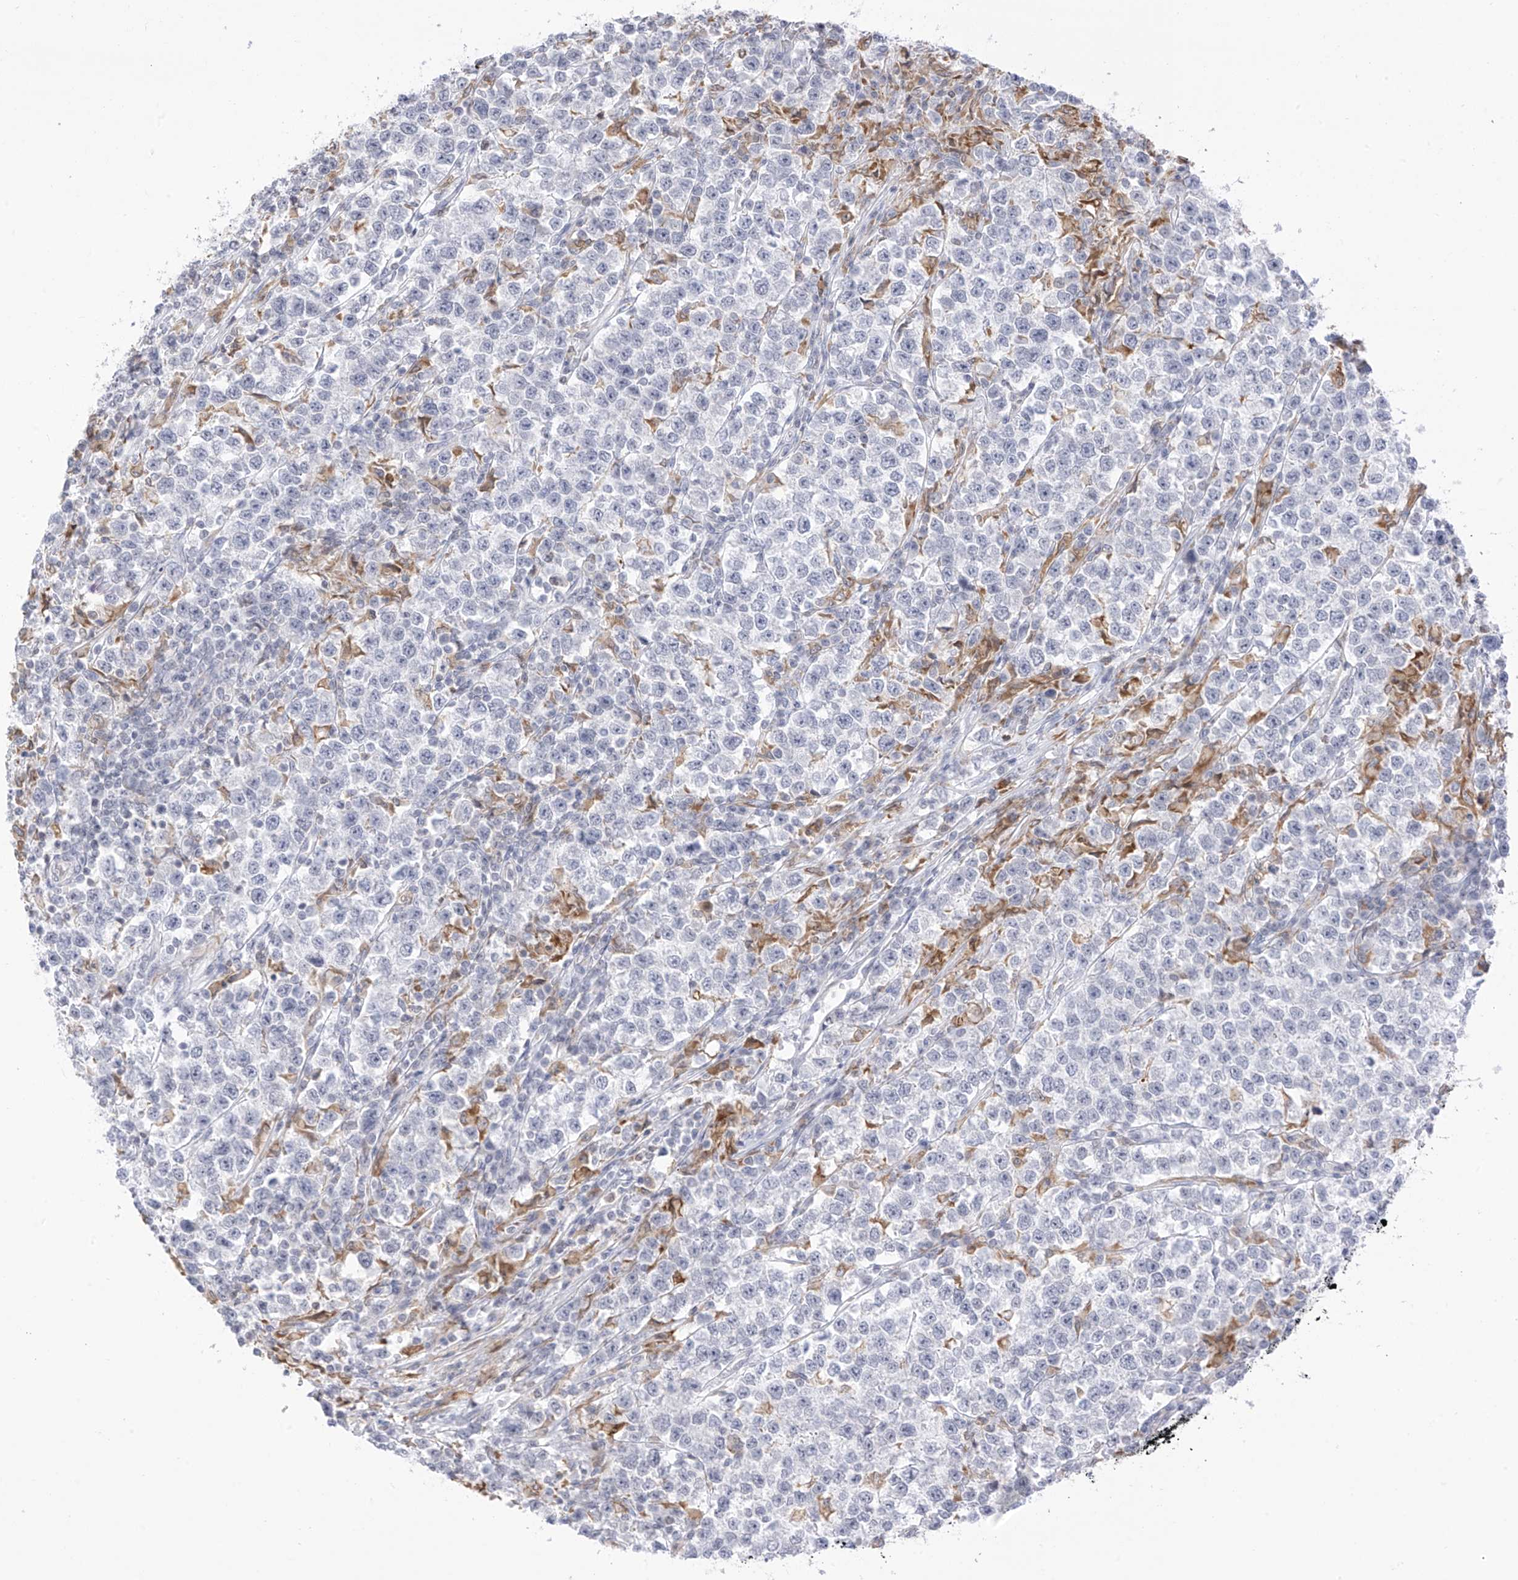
{"staining": {"intensity": "negative", "quantity": "none", "location": "none"}, "tissue": "testis cancer", "cell_type": "Tumor cells", "image_type": "cancer", "snomed": [{"axis": "morphology", "description": "Normal tissue, NOS"}, {"axis": "morphology", "description": "Seminoma, NOS"}, {"axis": "topography", "description": "Testis"}], "caption": "Tumor cells are negative for brown protein staining in testis cancer (seminoma).", "gene": "TBXAS1", "patient": {"sex": "male", "age": 43}}